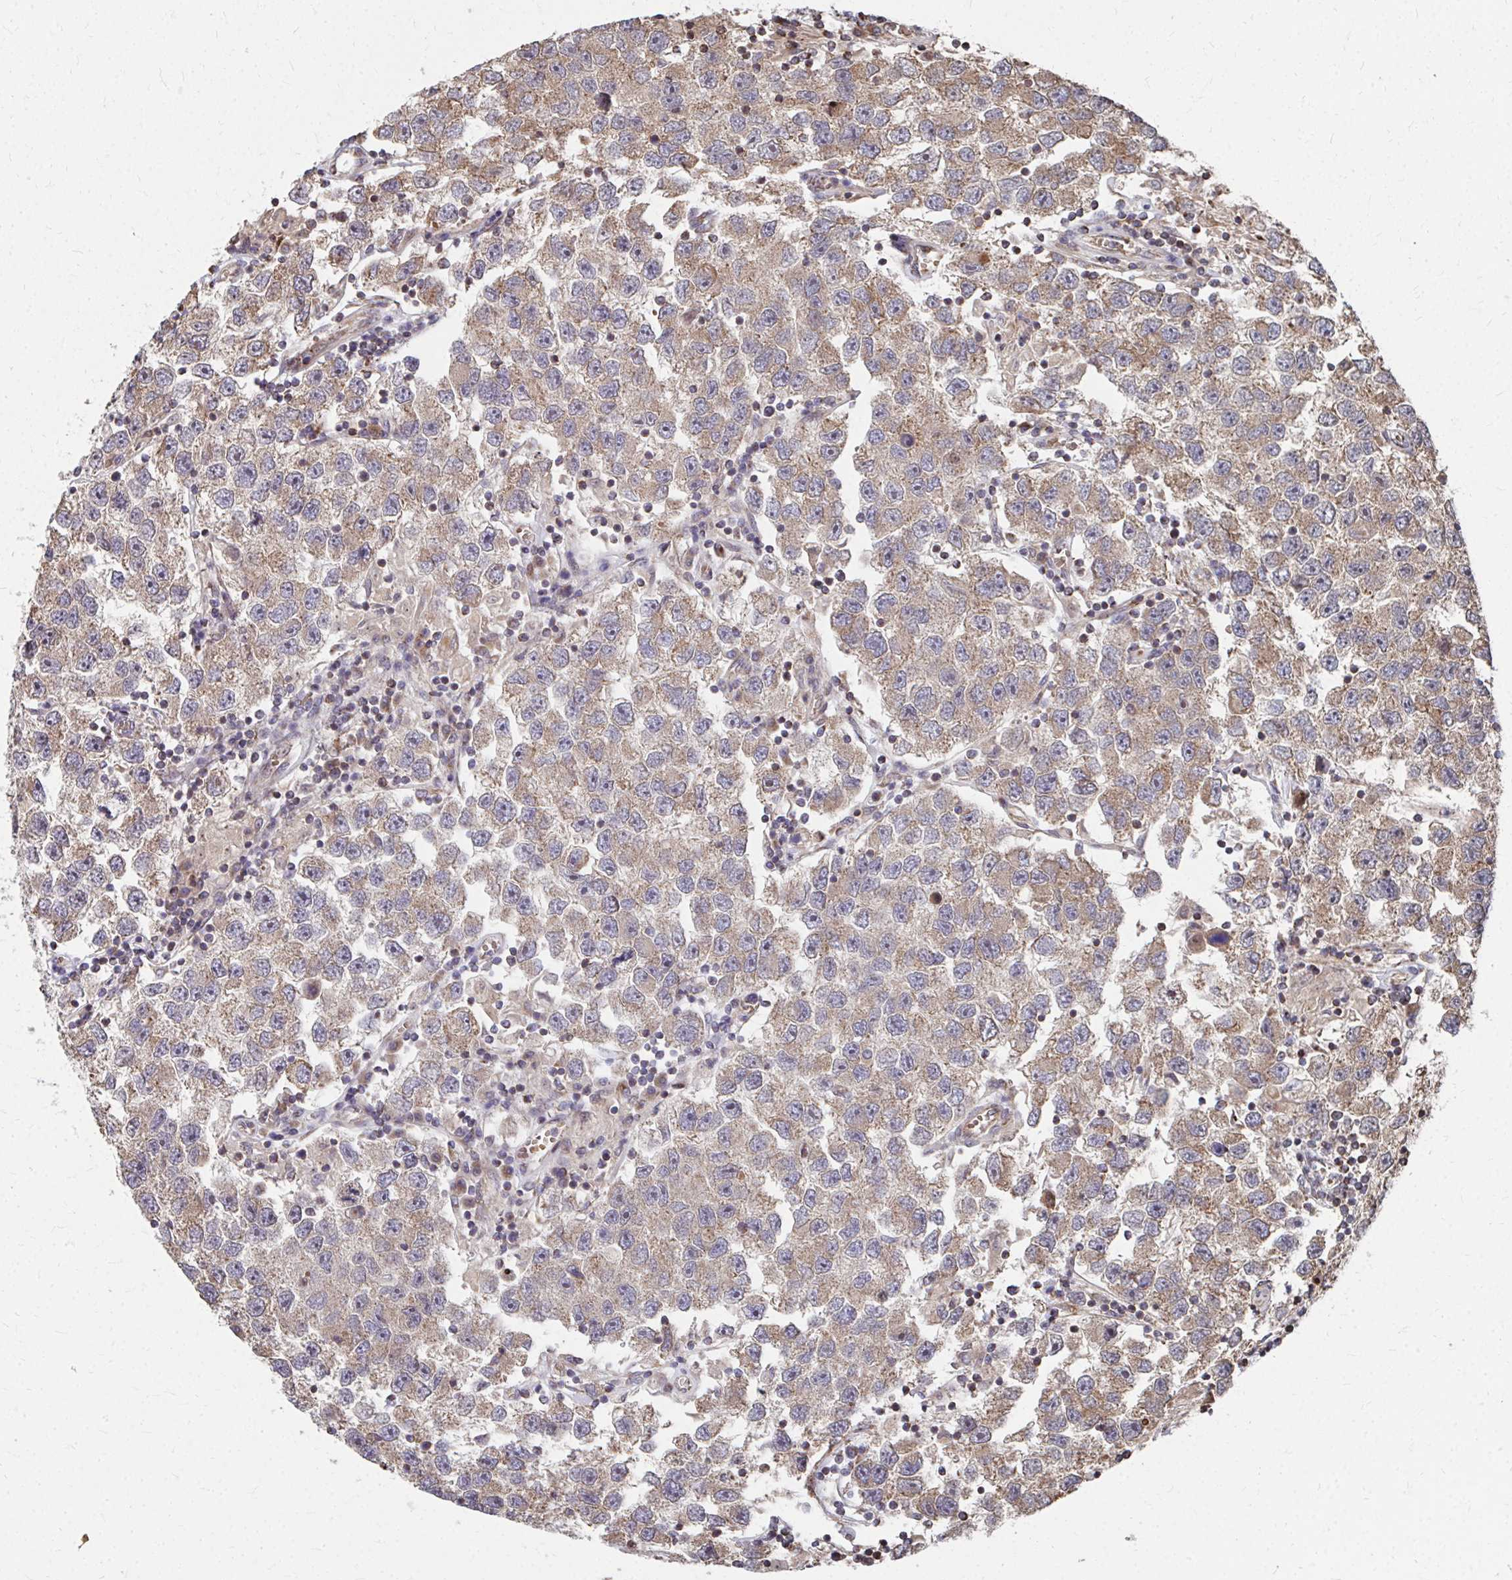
{"staining": {"intensity": "moderate", "quantity": ">75%", "location": "cytoplasmic/membranous"}, "tissue": "testis cancer", "cell_type": "Tumor cells", "image_type": "cancer", "snomed": [{"axis": "morphology", "description": "Seminoma, NOS"}, {"axis": "topography", "description": "Testis"}], "caption": "Immunohistochemical staining of testis cancer (seminoma) exhibits medium levels of moderate cytoplasmic/membranous protein positivity in approximately >75% of tumor cells.", "gene": "FAM89A", "patient": {"sex": "male", "age": 26}}